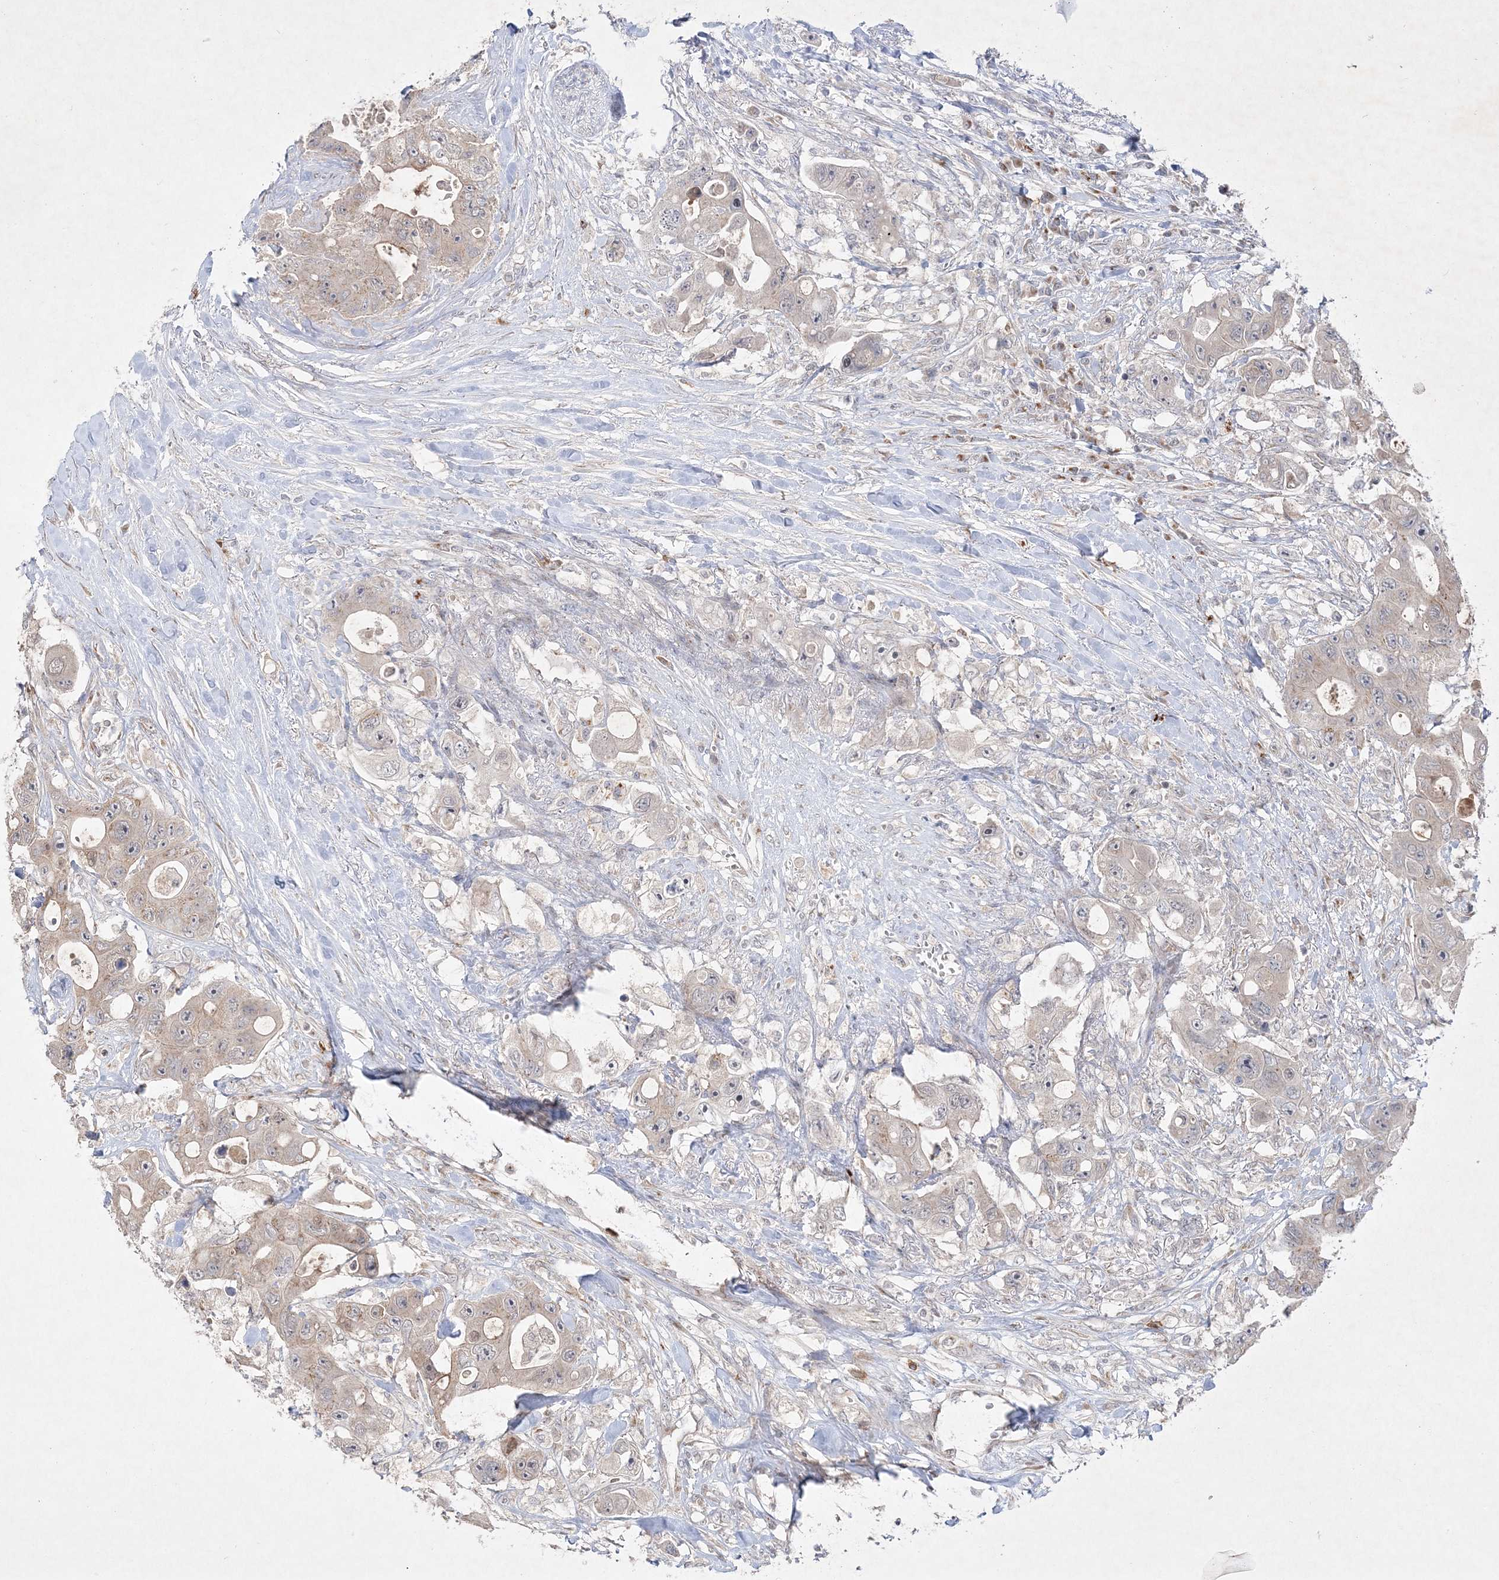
{"staining": {"intensity": "weak", "quantity": "<25%", "location": "cytoplasmic/membranous"}, "tissue": "colorectal cancer", "cell_type": "Tumor cells", "image_type": "cancer", "snomed": [{"axis": "morphology", "description": "Adenocarcinoma, NOS"}, {"axis": "topography", "description": "Colon"}], "caption": "This is an immunohistochemistry histopathology image of colorectal adenocarcinoma. There is no expression in tumor cells.", "gene": "CLNK", "patient": {"sex": "female", "age": 46}}